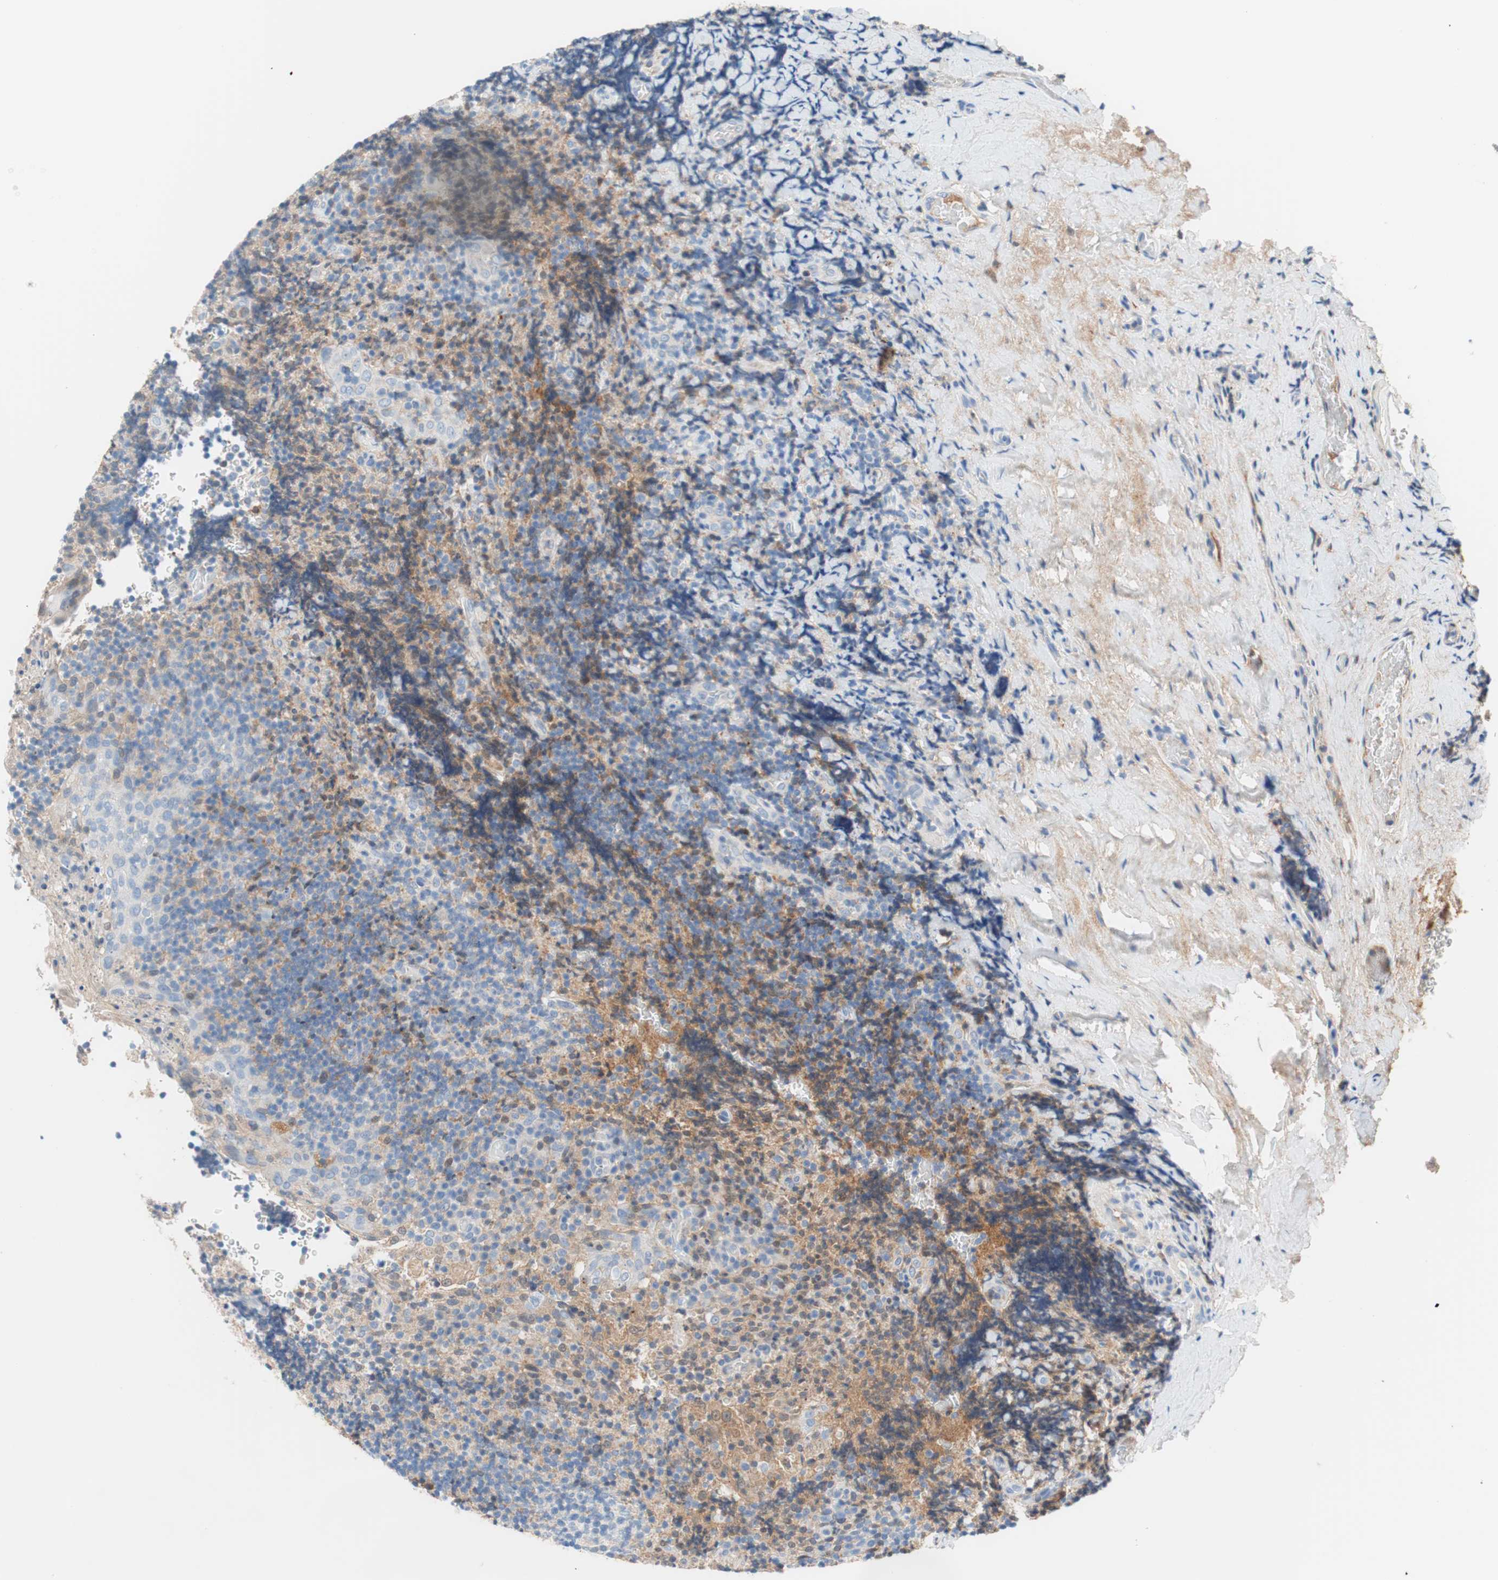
{"staining": {"intensity": "negative", "quantity": "none", "location": "none"}, "tissue": "lymphoma", "cell_type": "Tumor cells", "image_type": "cancer", "snomed": [{"axis": "morphology", "description": "Malignant lymphoma, non-Hodgkin's type, High grade"}, {"axis": "topography", "description": "Tonsil"}], "caption": "Protein analysis of malignant lymphoma, non-Hodgkin's type (high-grade) shows no significant staining in tumor cells.", "gene": "RBP4", "patient": {"sex": "female", "age": 36}}